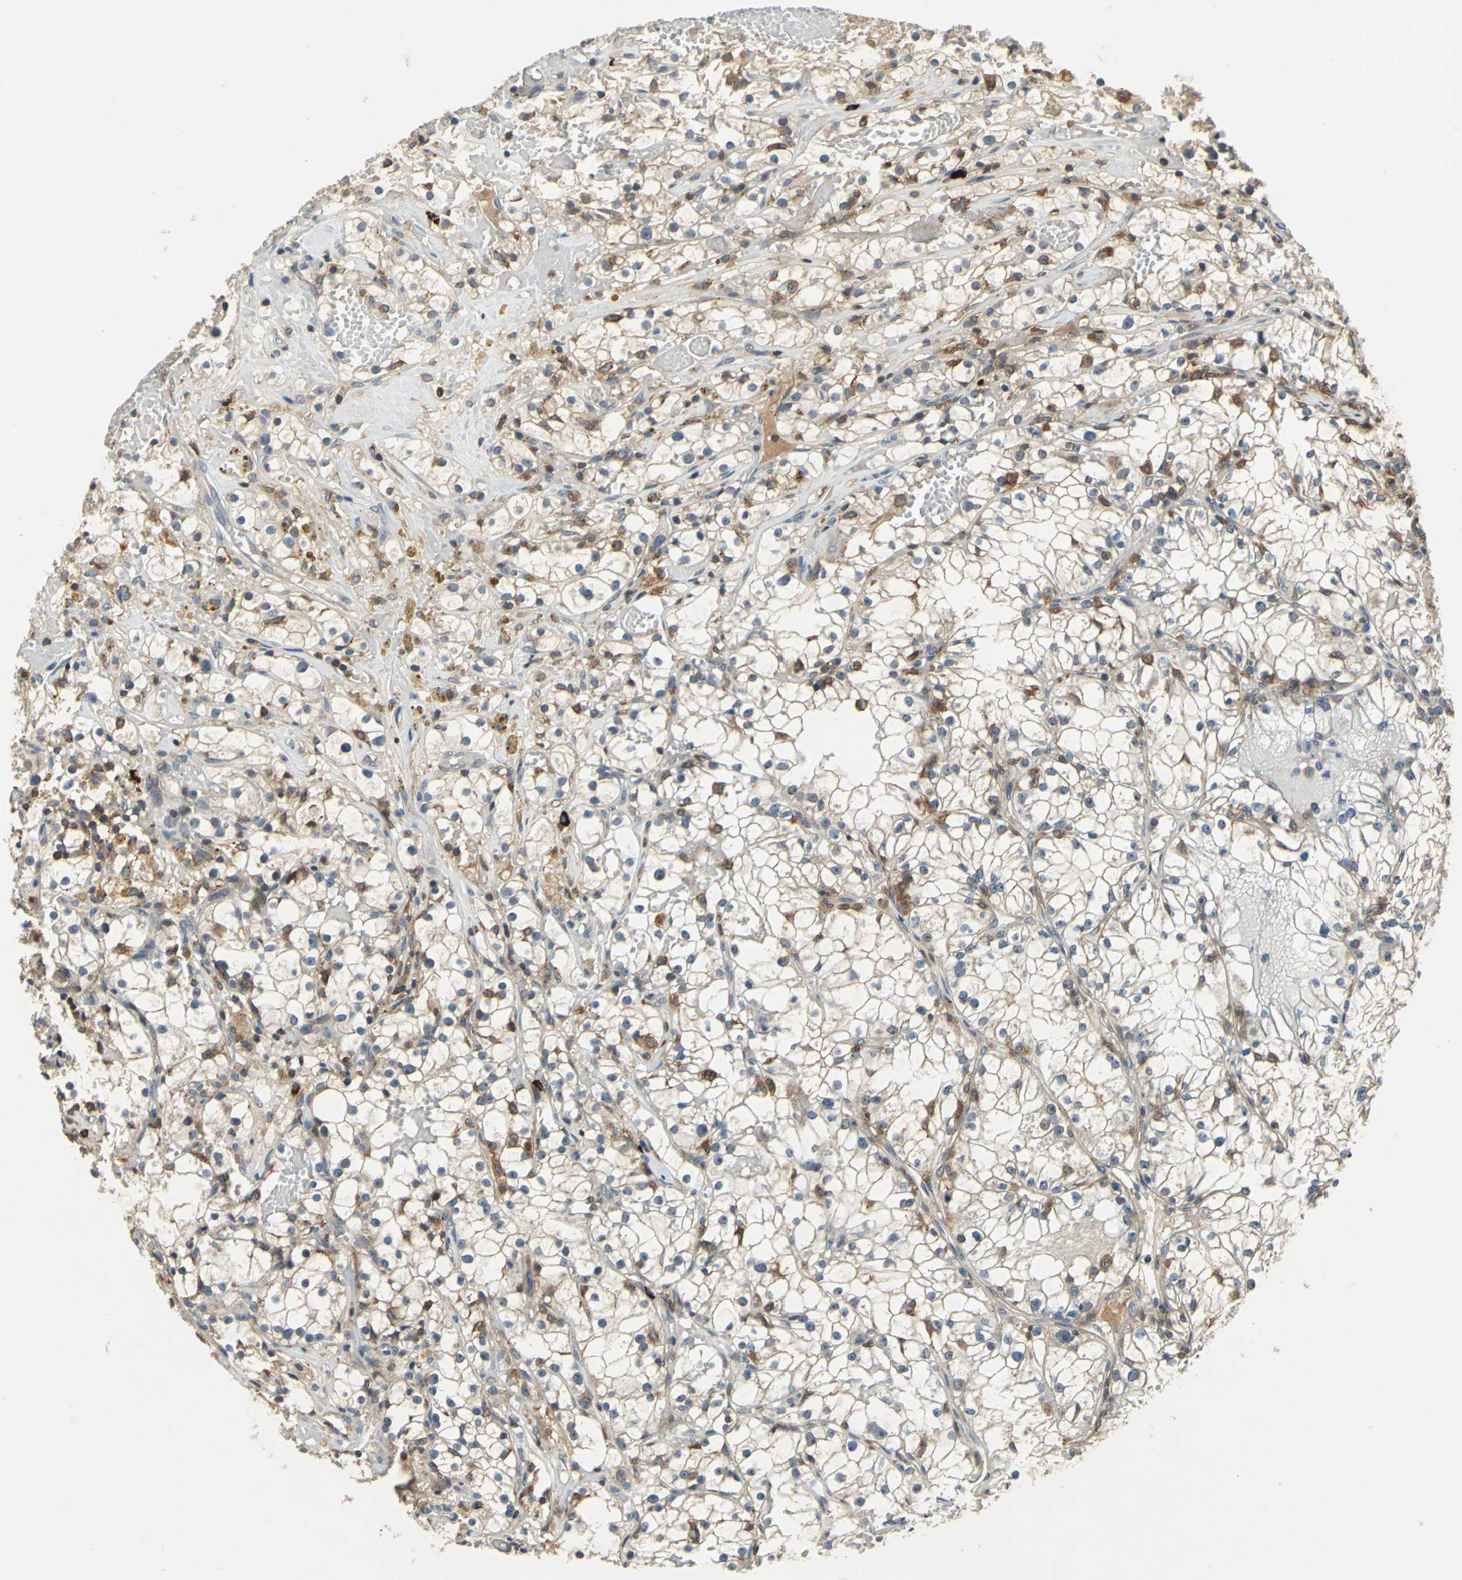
{"staining": {"intensity": "weak", "quantity": ">75%", "location": "cytoplasmic/membranous"}, "tissue": "renal cancer", "cell_type": "Tumor cells", "image_type": "cancer", "snomed": [{"axis": "morphology", "description": "Adenocarcinoma, NOS"}, {"axis": "topography", "description": "Kidney"}], "caption": "Tumor cells display low levels of weak cytoplasmic/membranous staining in approximately >75% of cells in adenocarcinoma (renal).", "gene": "SLC19A2", "patient": {"sex": "male", "age": 56}}